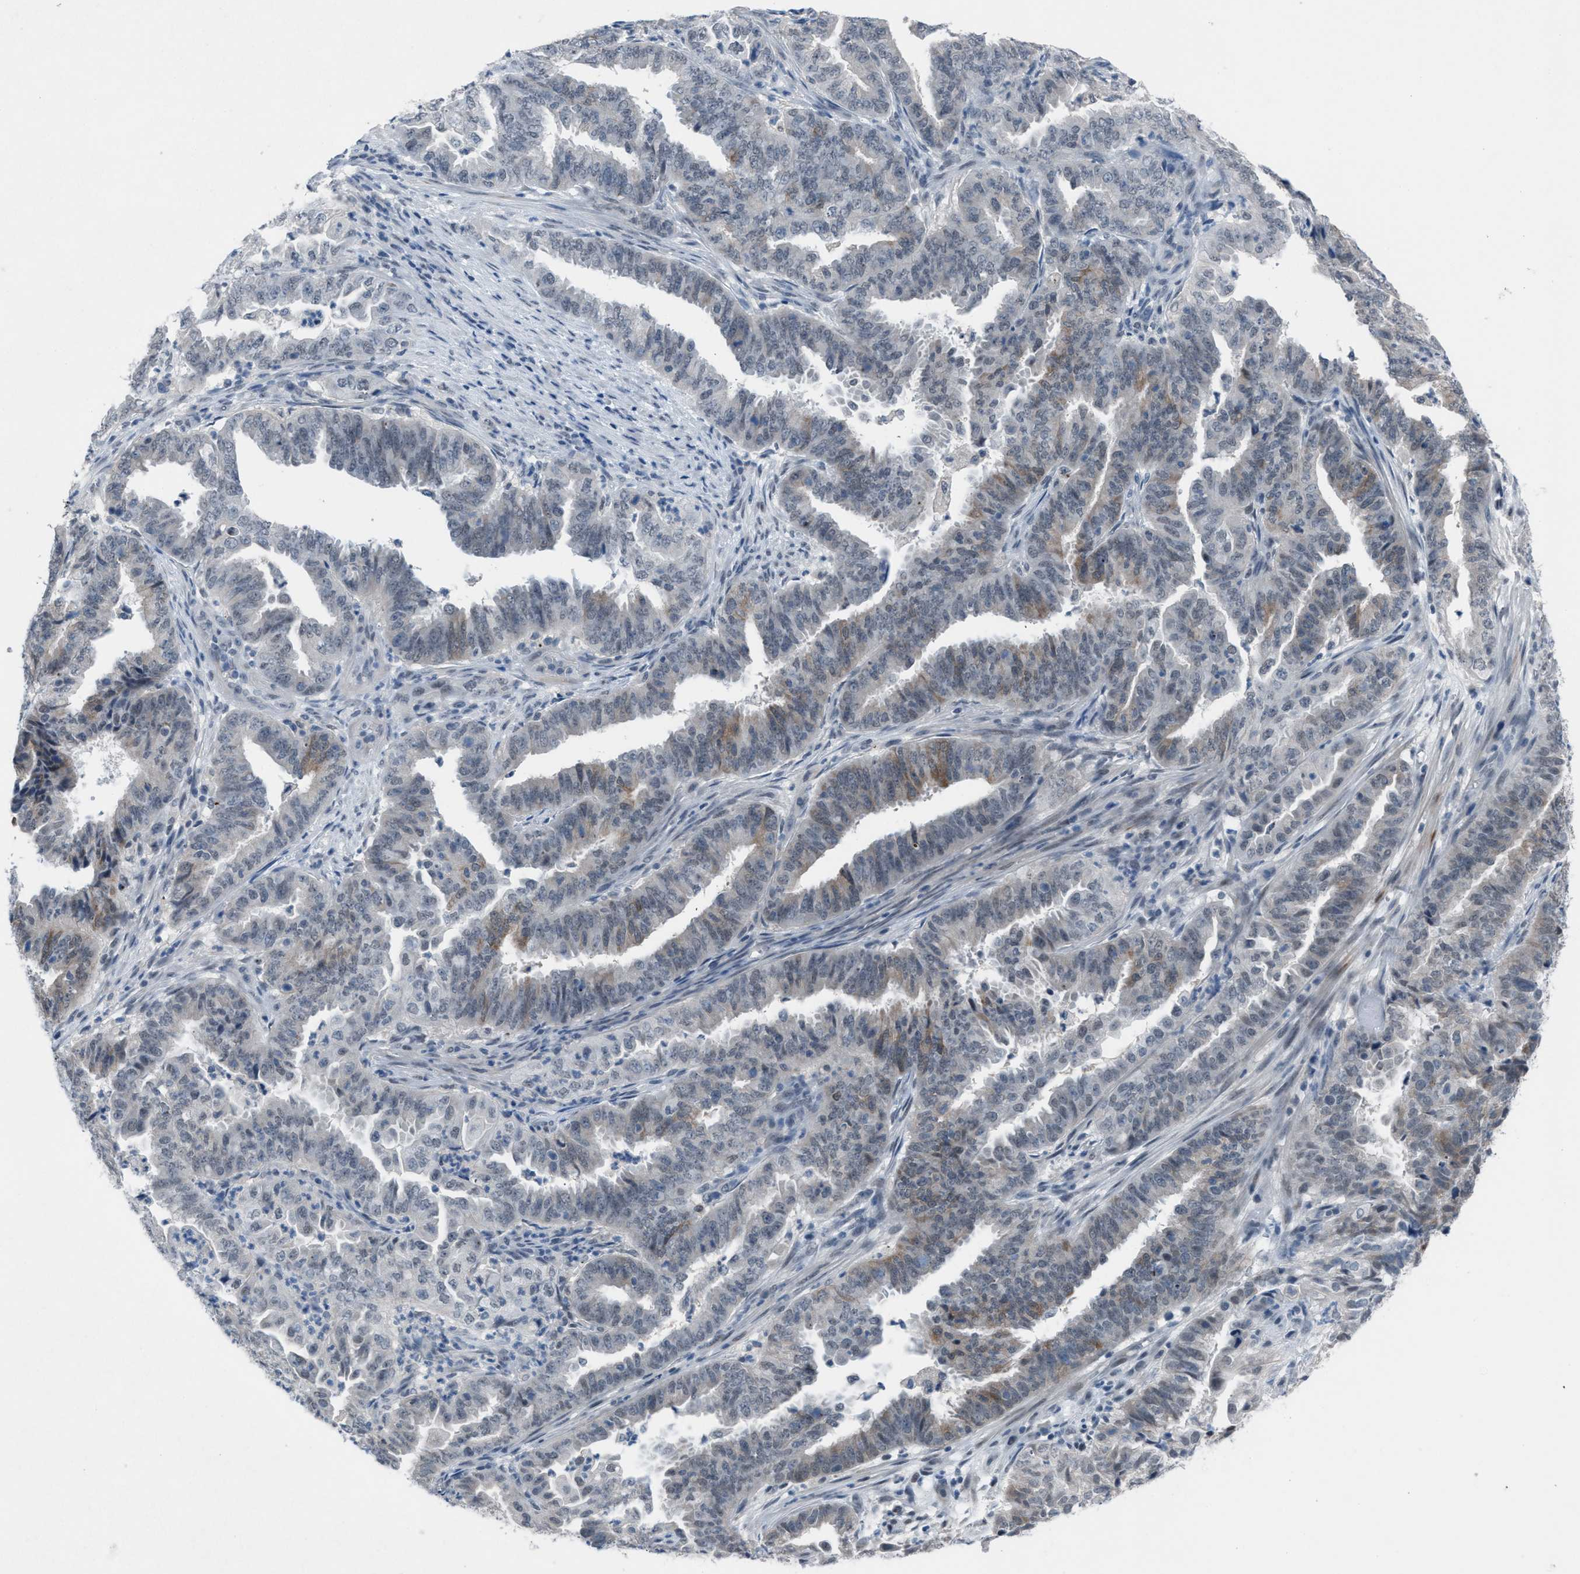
{"staining": {"intensity": "moderate", "quantity": "<25%", "location": "cytoplasmic/membranous"}, "tissue": "endometrial cancer", "cell_type": "Tumor cells", "image_type": "cancer", "snomed": [{"axis": "morphology", "description": "Adenocarcinoma, NOS"}, {"axis": "topography", "description": "Endometrium"}], "caption": "High-magnification brightfield microscopy of adenocarcinoma (endometrial) stained with DAB (3,3'-diaminobenzidine) (brown) and counterstained with hematoxylin (blue). tumor cells exhibit moderate cytoplasmic/membranous staining is identified in approximately<25% of cells. The staining was performed using DAB, with brown indicating positive protein expression. Nuclei are stained blue with hematoxylin.", "gene": "ANAPC11", "patient": {"sex": "female", "age": 51}}